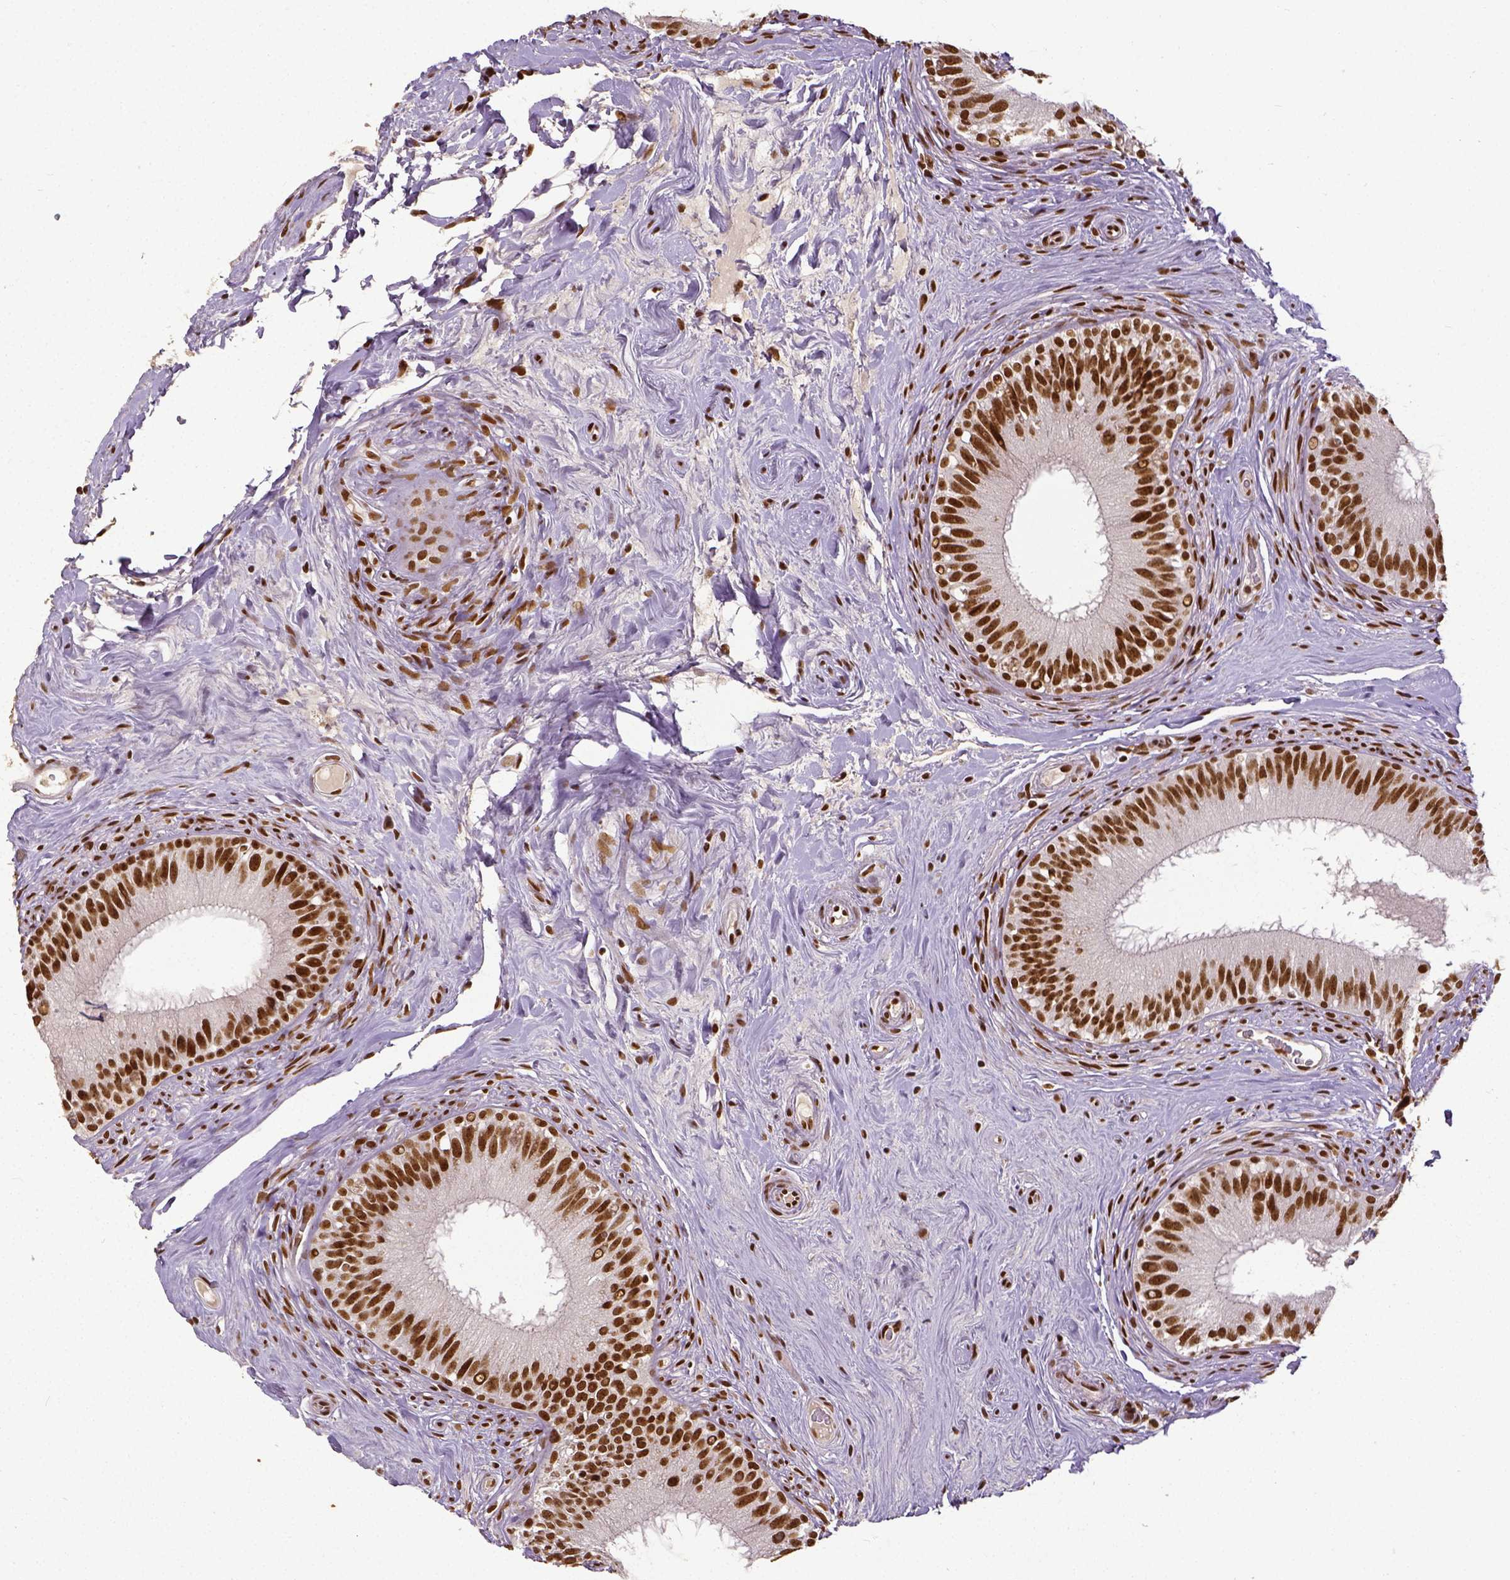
{"staining": {"intensity": "strong", "quantity": ">75%", "location": "nuclear"}, "tissue": "epididymis", "cell_type": "Glandular cells", "image_type": "normal", "snomed": [{"axis": "morphology", "description": "Normal tissue, NOS"}, {"axis": "topography", "description": "Epididymis"}], "caption": "High-power microscopy captured an IHC image of unremarkable epididymis, revealing strong nuclear staining in approximately >75% of glandular cells. The staining was performed using DAB (3,3'-diaminobenzidine) to visualize the protein expression in brown, while the nuclei were stained in blue with hematoxylin (Magnification: 20x).", "gene": "ATRX", "patient": {"sex": "male", "age": 59}}